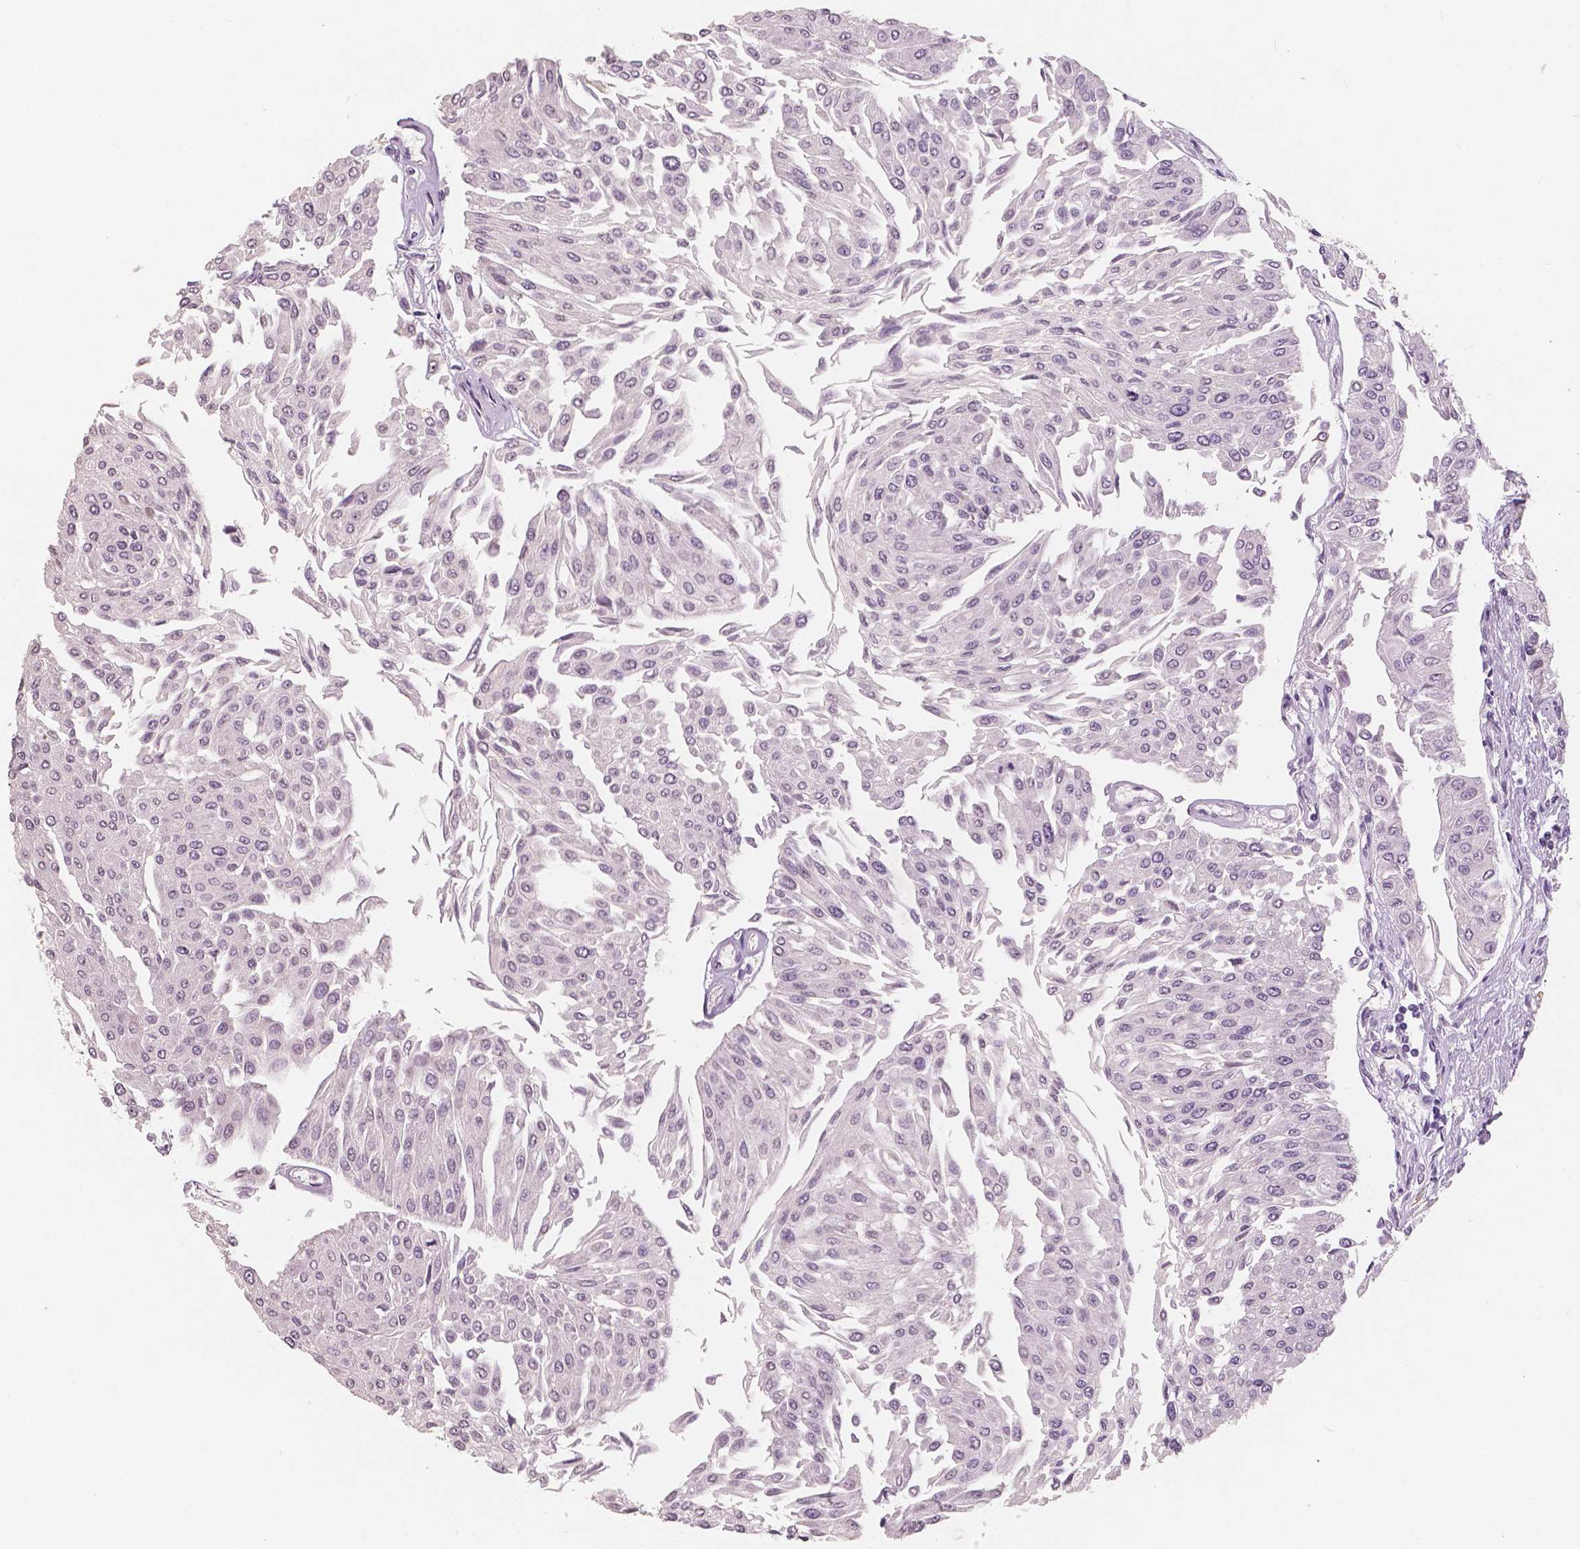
{"staining": {"intensity": "negative", "quantity": "none", "location": "none"}, "tissue": "urothelial cancer", "cell_type": "Tumor cells", "image_type": "cancer", "snomed": [{"axis": "morphology", "description": "Urothelial carcinoma, NOS"}, {"axis": "topography", "description": "Urinary bladder"}], "caption": "IHC of urothelial cancer exhibits no positivity in tumor cells. The staining is performed using DAB brown chromogen with nuclei counter-stained in using hematoxylin.", "gene": "KIT", "patient": {"sex": "male", "age": 67}}